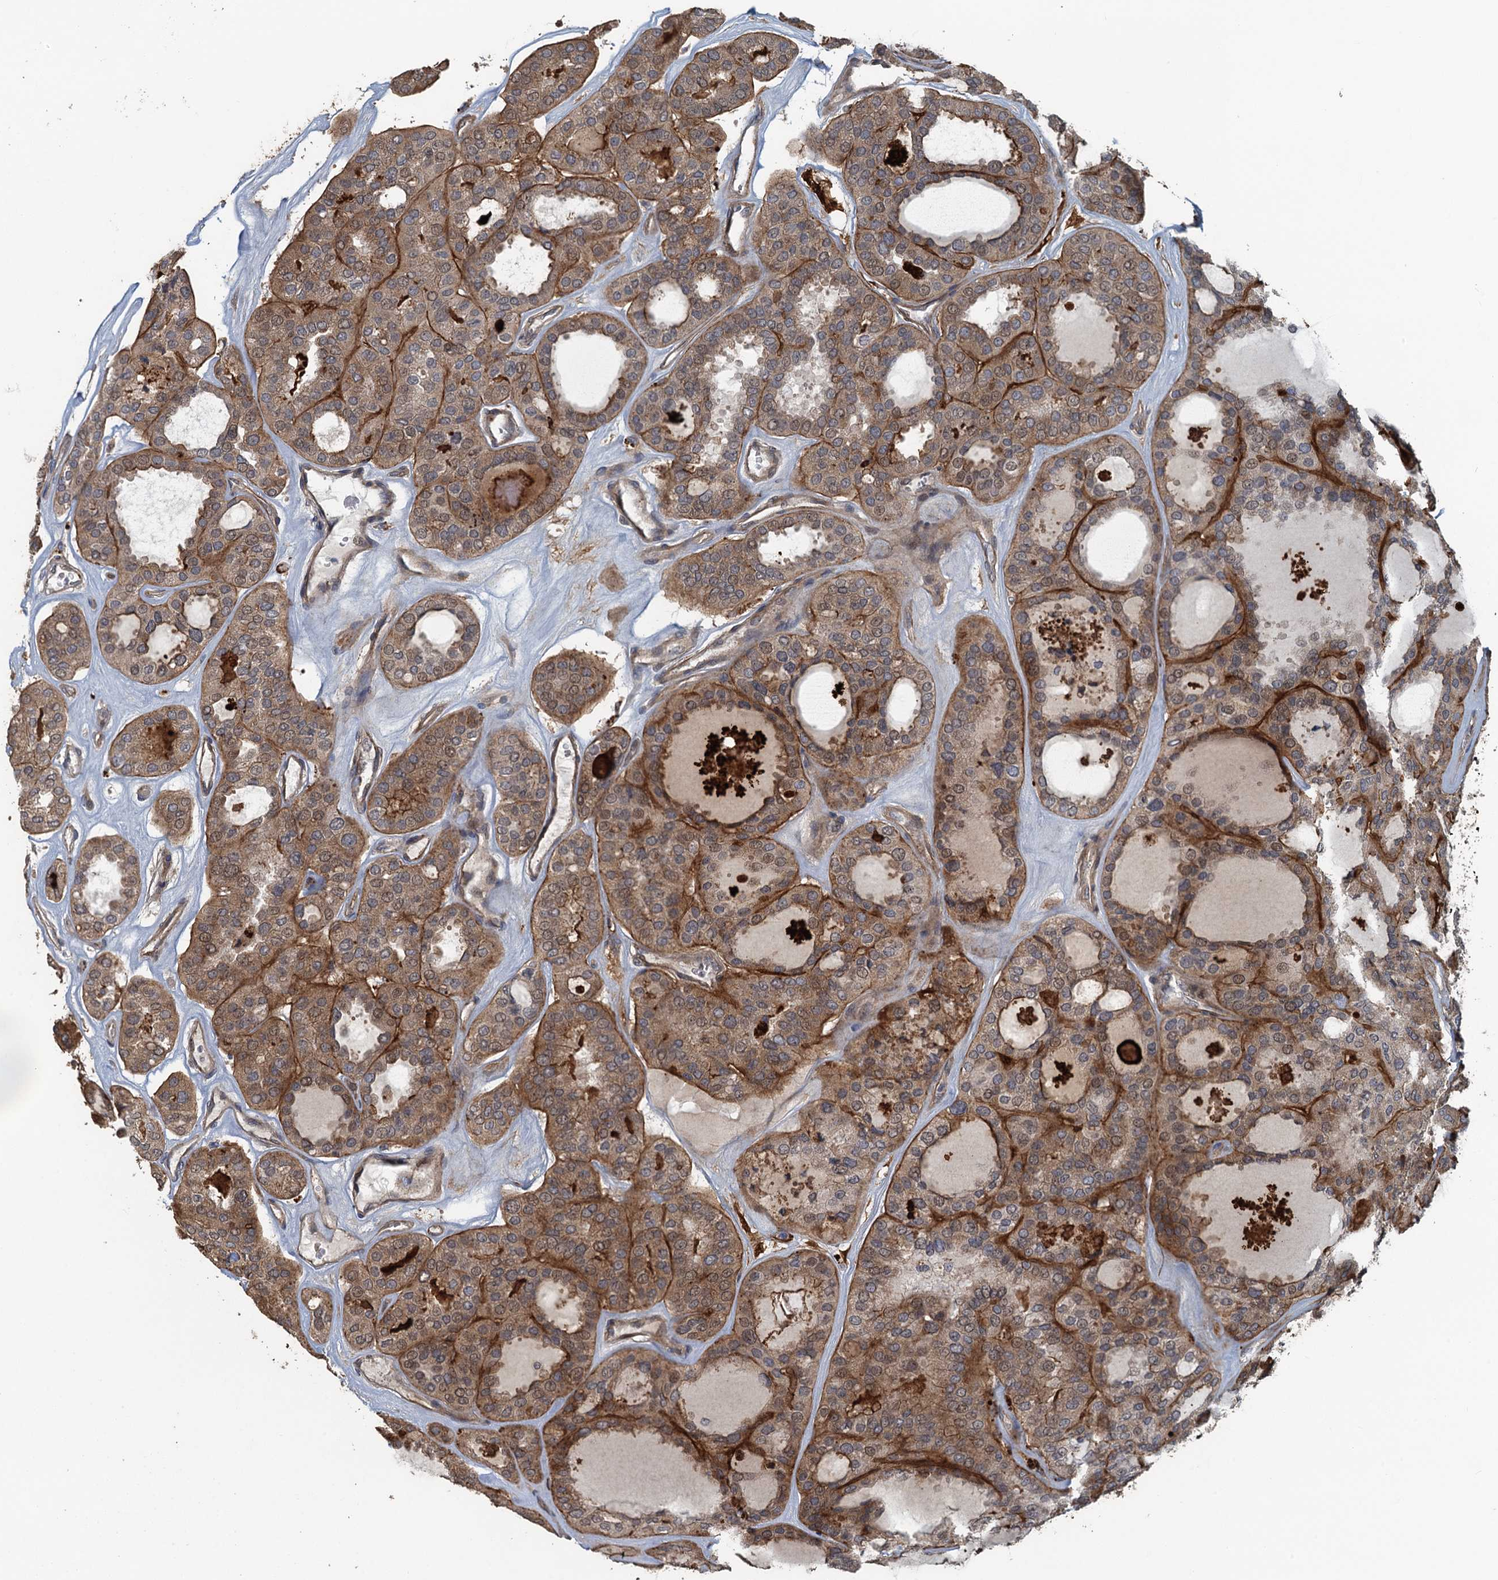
{"staining": {"intensity": "moderate", "quantity": ">75%", "location": "cytoplasmic/membranous"}, "tissue": "thyroid cancer", "cell_type": "Tumor cells", "image_type": "cancer", "snomed": [{"axis": "morphology", "description": "Follicular adenoma carcinoma, NOS"}, {"axis": "topography", "description": "Thyroid gland"}], "caption": "There is medium levels of moderate cytoplasmic/membranous expression in tumor cells of thyroid follicular adenoma carcinoma, as demonstrated by immunohistochemical staining (brown color).", "gene": "AGRN", "patient": {"sex": "male", "age": 75}}